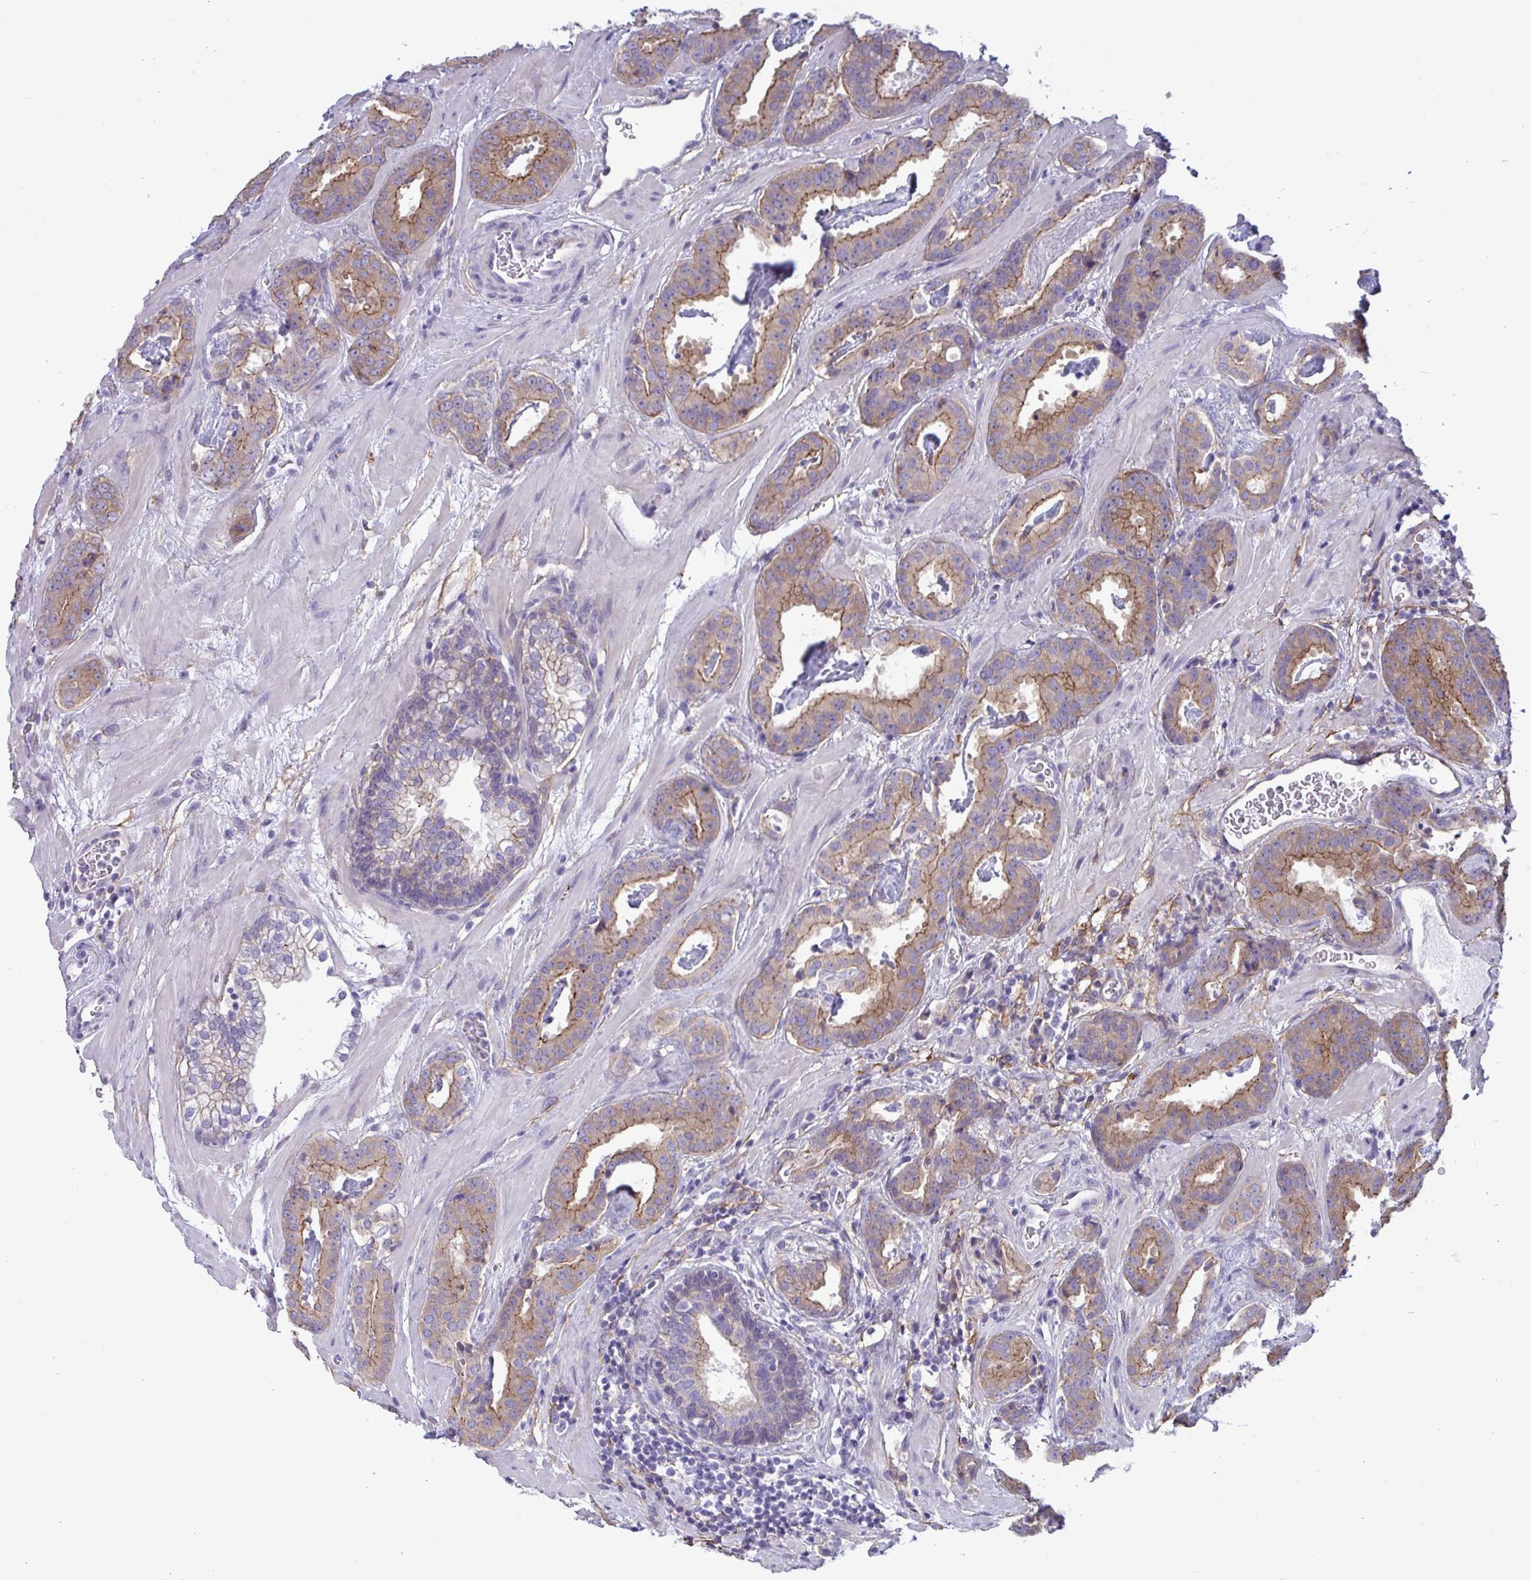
{"staining": {"intensity": "moderate", "quantity": ">75%", "location": "cytoplasmic/membranous"}, "tissue": "prostate cancer", "cell_type": "Tumor cells", "image_type": "cancer", "snomed": [{"axis": "morphology", "description": "Adenocarcinoma, Low grade"}, {"axis": "topography", "description": "Prostate"}], "caption": "Immunohistochemical staining of low-grade adenocarcinoma (prostate) displays medium levels of moderate cytoplasmic/membranous expression in about >75% of tumor cells.", "gene": "MYH10", "patient": {"sex": "male", "age": 62}}